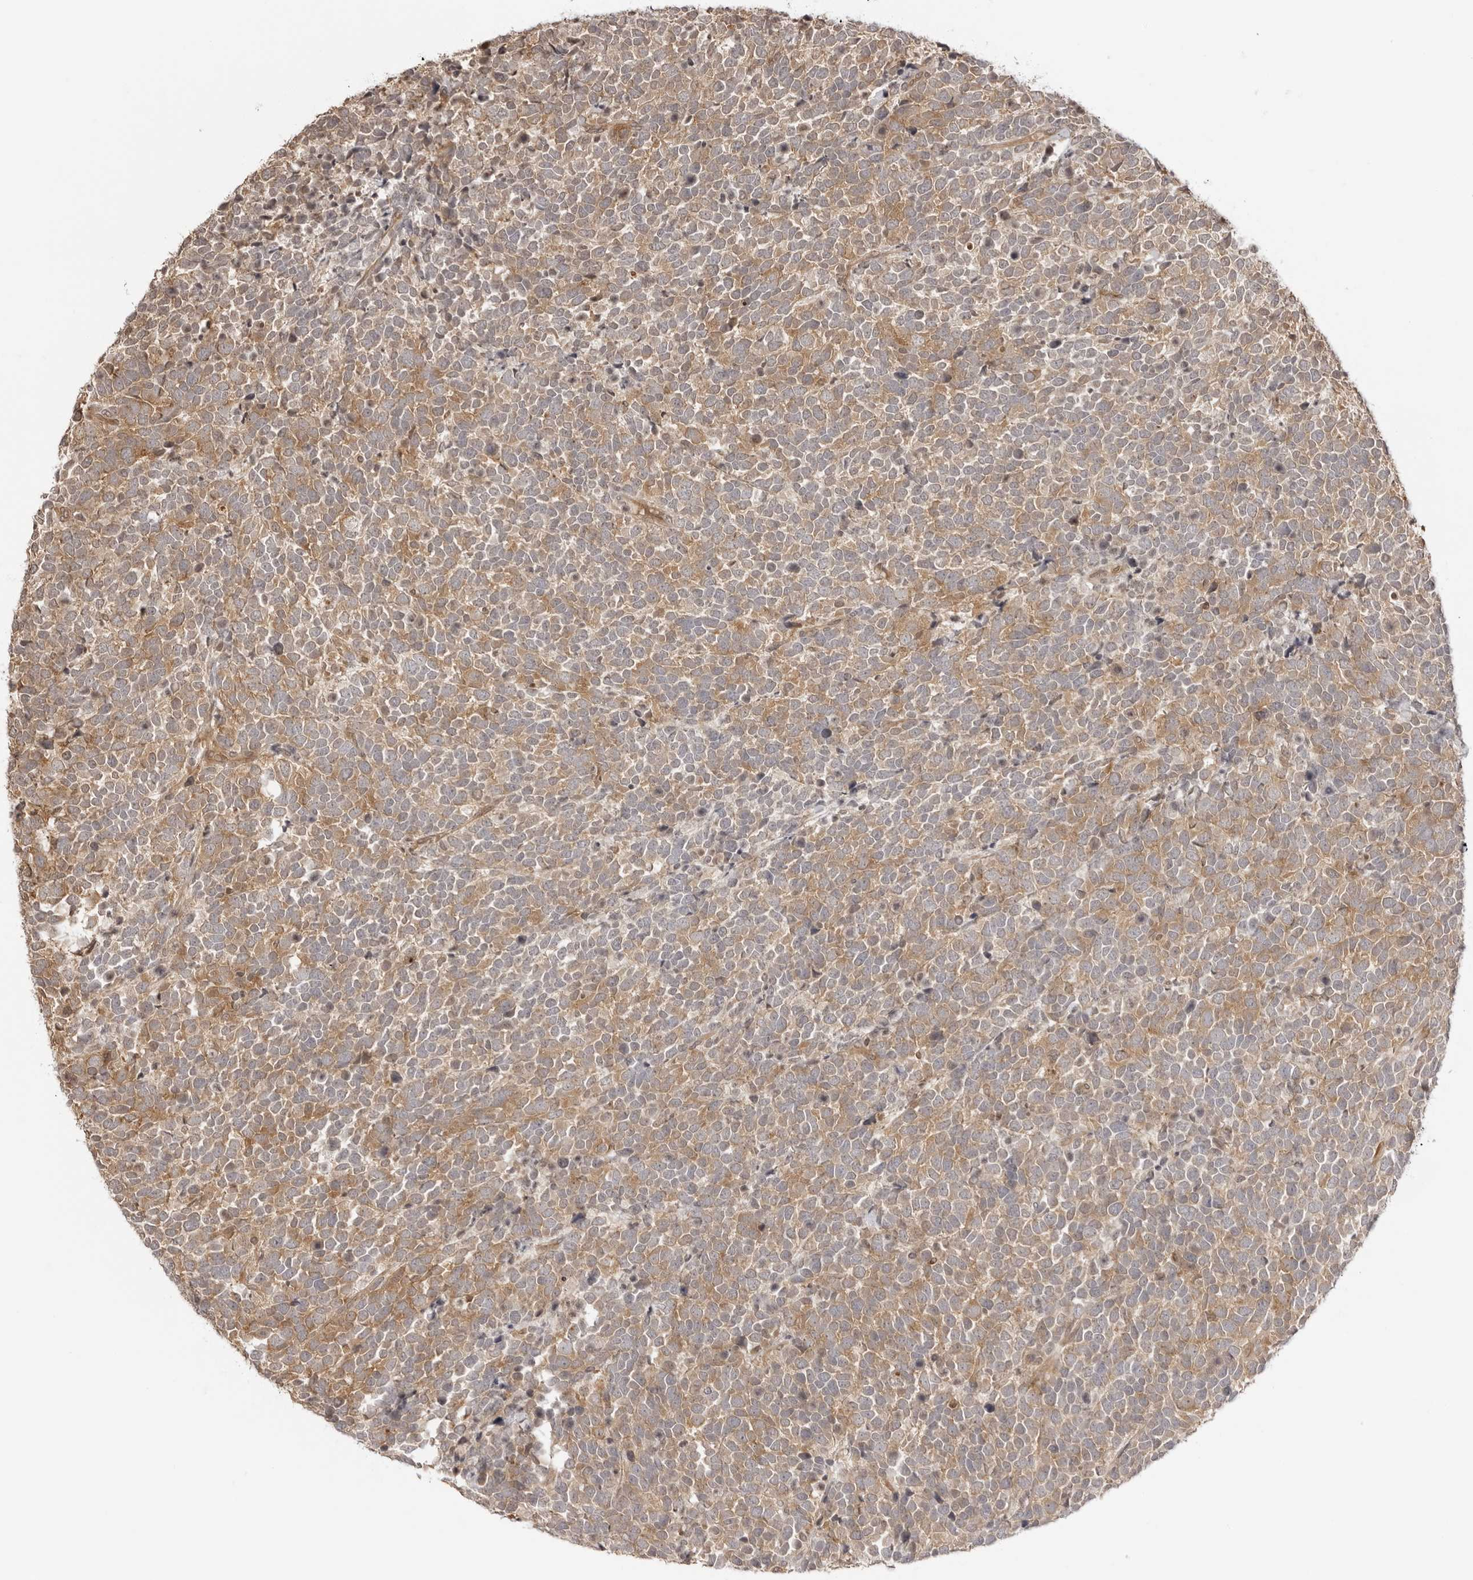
{"staining": {"intensity": "moderate", "quantity": "<25%", "location": "cytoplasmic/membranous"}, "tissue": "urothelial cancer", "cell_type": "Tumor cells", "image_type": "cancer", "snomed": [{"axis": "morphology", "description": "Urothelial carcinoma, High grade"}, {"axis": "topography", "description": "Urinary bladder"}], "caption": "The immunohistochemical stain shows moderate cytoplasmic/membranous expression in tumor cells of urothelial cancer tissue. (DAB = brown stain, brightfield microscopy at high magnification).", "gene": "IKBKE", "patient": {"sex": "female", "age": 82}}